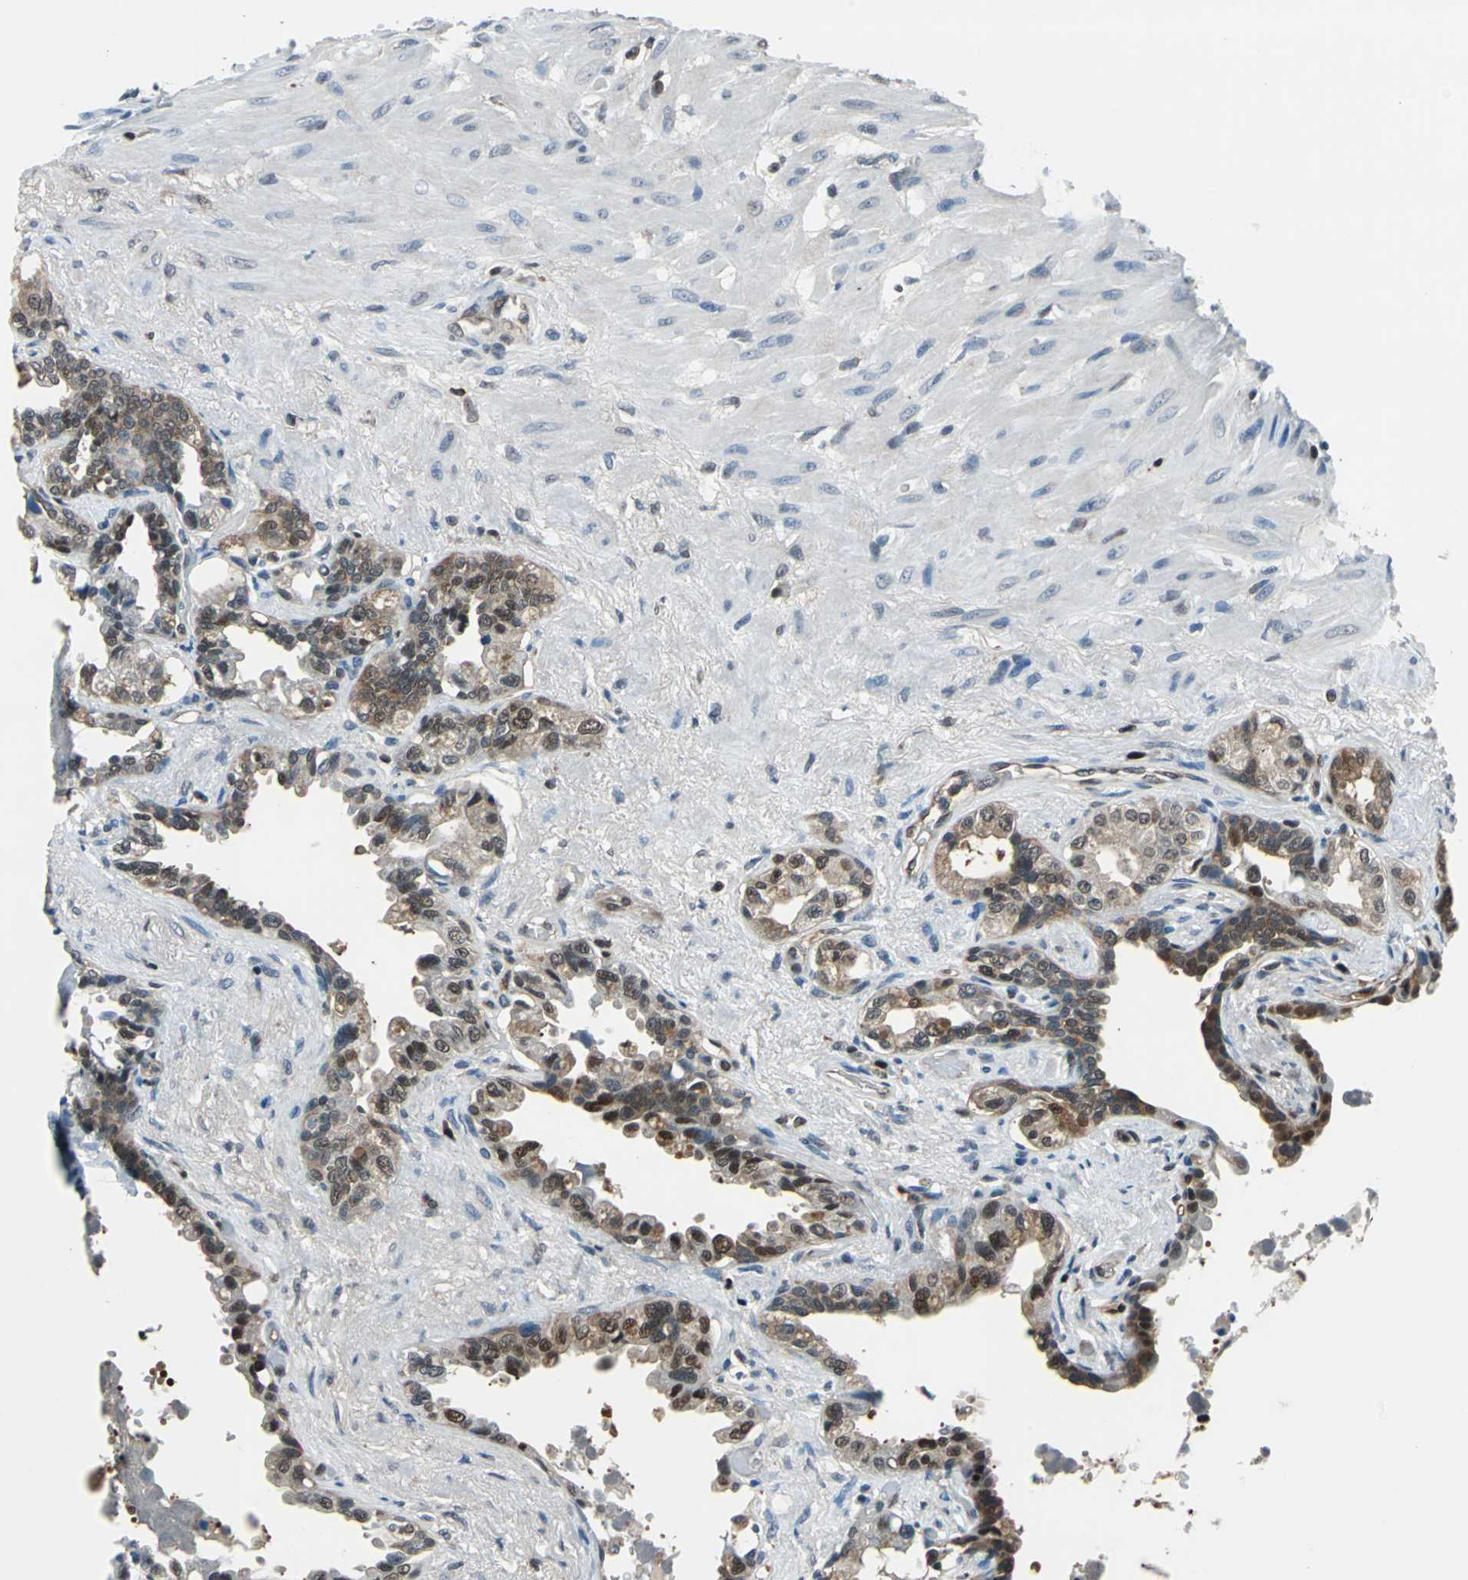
{"staining": {"intensity": "moderate", "quantity": ">75%", "location": "cytoplasmic/membranous,nuclear"}, "tissue": "seminal vesicle", "cell_type": "Glandular cells", "image_type": "normal", "snomed": [{"axis": "morphology", "description": "Normal tissue, NOS"}, {"axis": "topography", "description": "Seminal veicle"}], "caption": "The photomicrograph demonstrates staining of benign seminal vesicle, revealing moderate cytoplasmic/membranous,nuclear protein staining (brown color) within glandular cells.", "gene": "PSME1", "patient": {"sex": "male", "age": 61}}